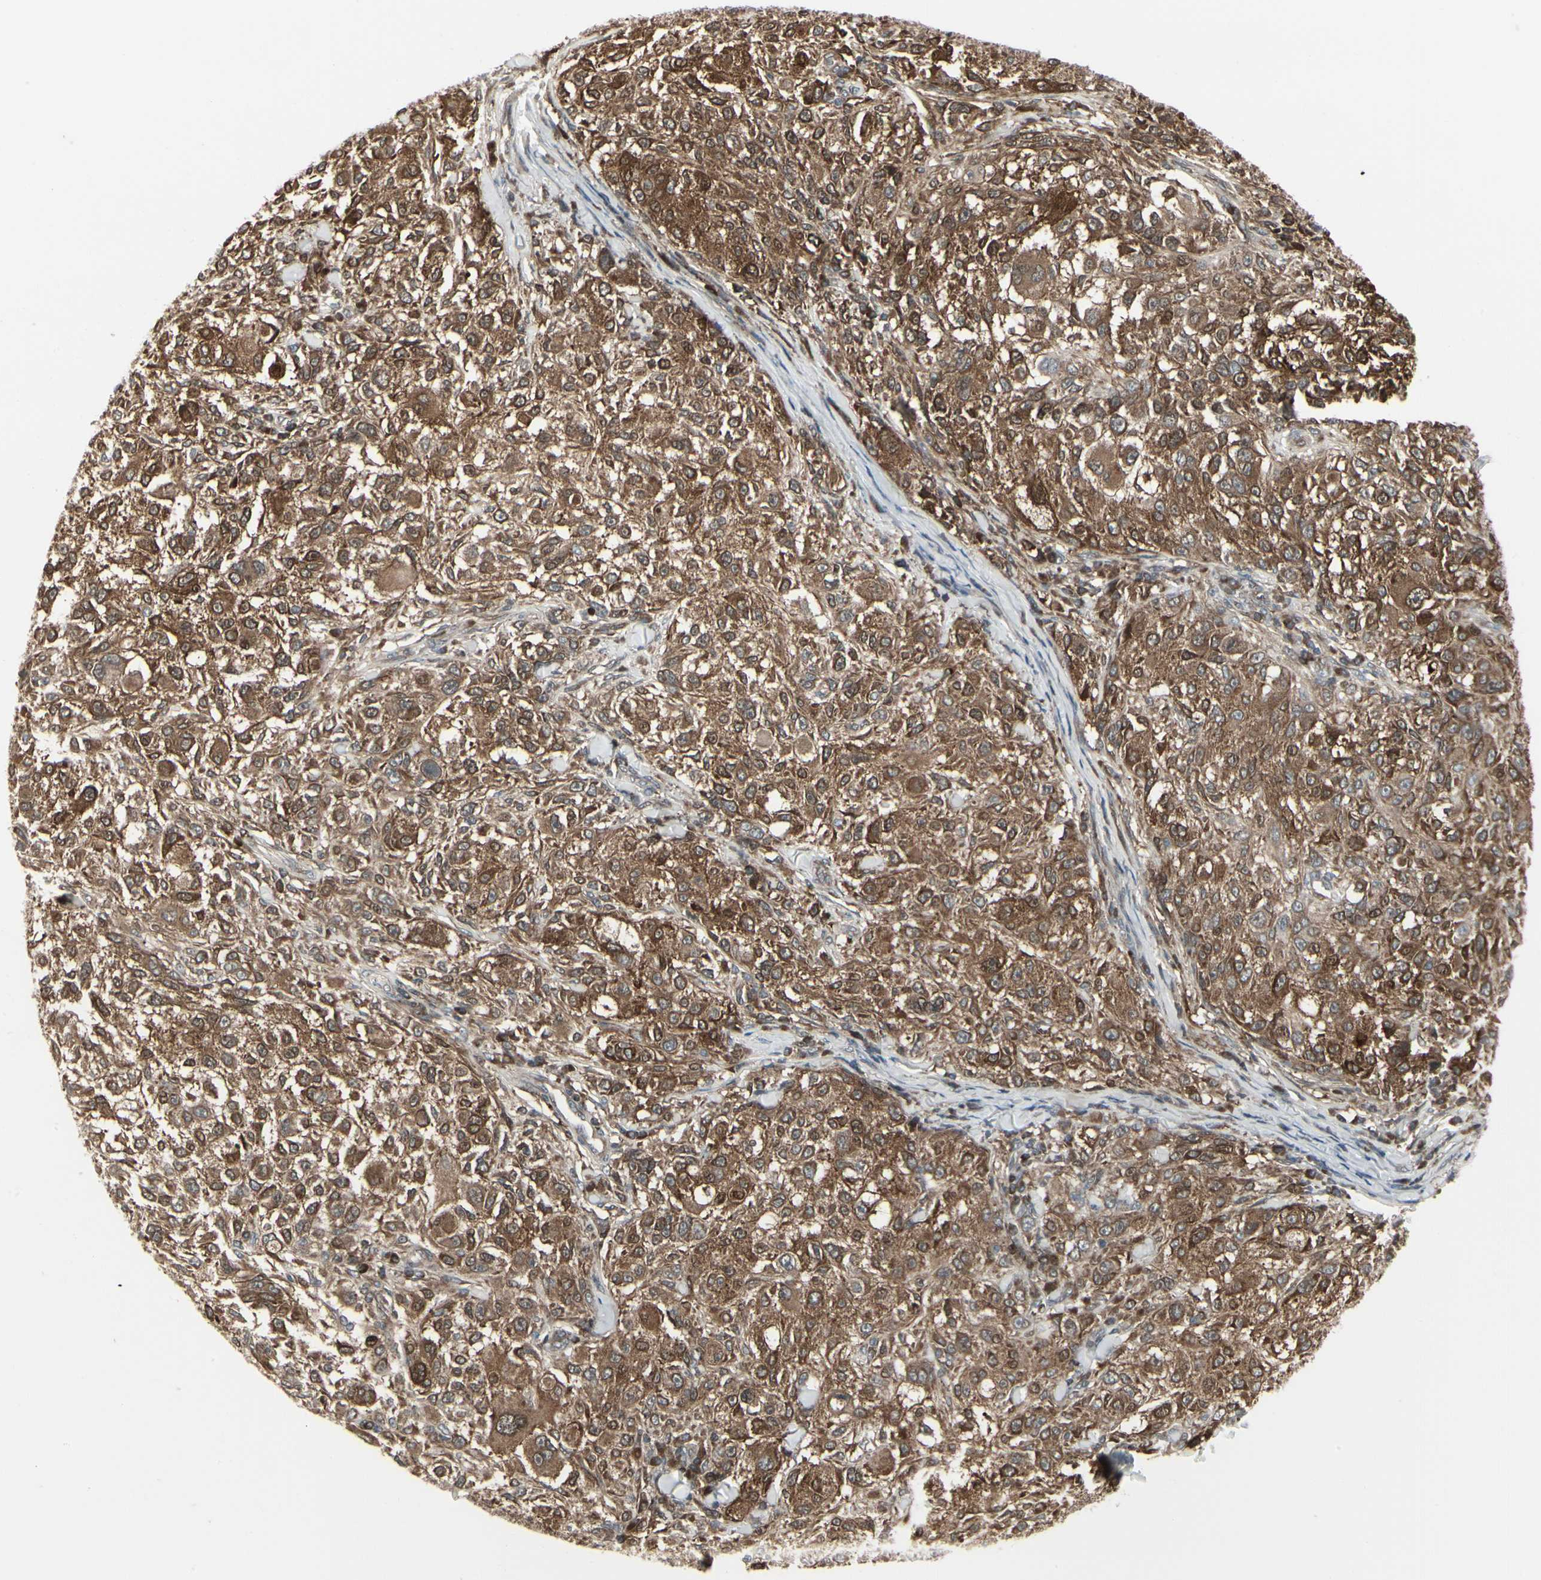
{"staining": {"intensity": "strong", "quantity": ">75%", "location": "cytoplasmic/membranous"}, "tissue": "melanoma", "cell_type": "Tumor cells", "image_type": "cancer", "snomed": [{"axis": "morphology", "description": "Necrosis, NOS"}, {"axis": "morphology", "description": "Malignant melanoma, NOS"}, {"axis": "topography", "description": "Skin"}], "caption": "Brown immunohistochemical staining in human melanoma shows strong cytoplasmic/membranous positivity in about >75% of tumor cells.", "gene": "IGFBP6", "patient": {"sex": "female", "age": 87}}